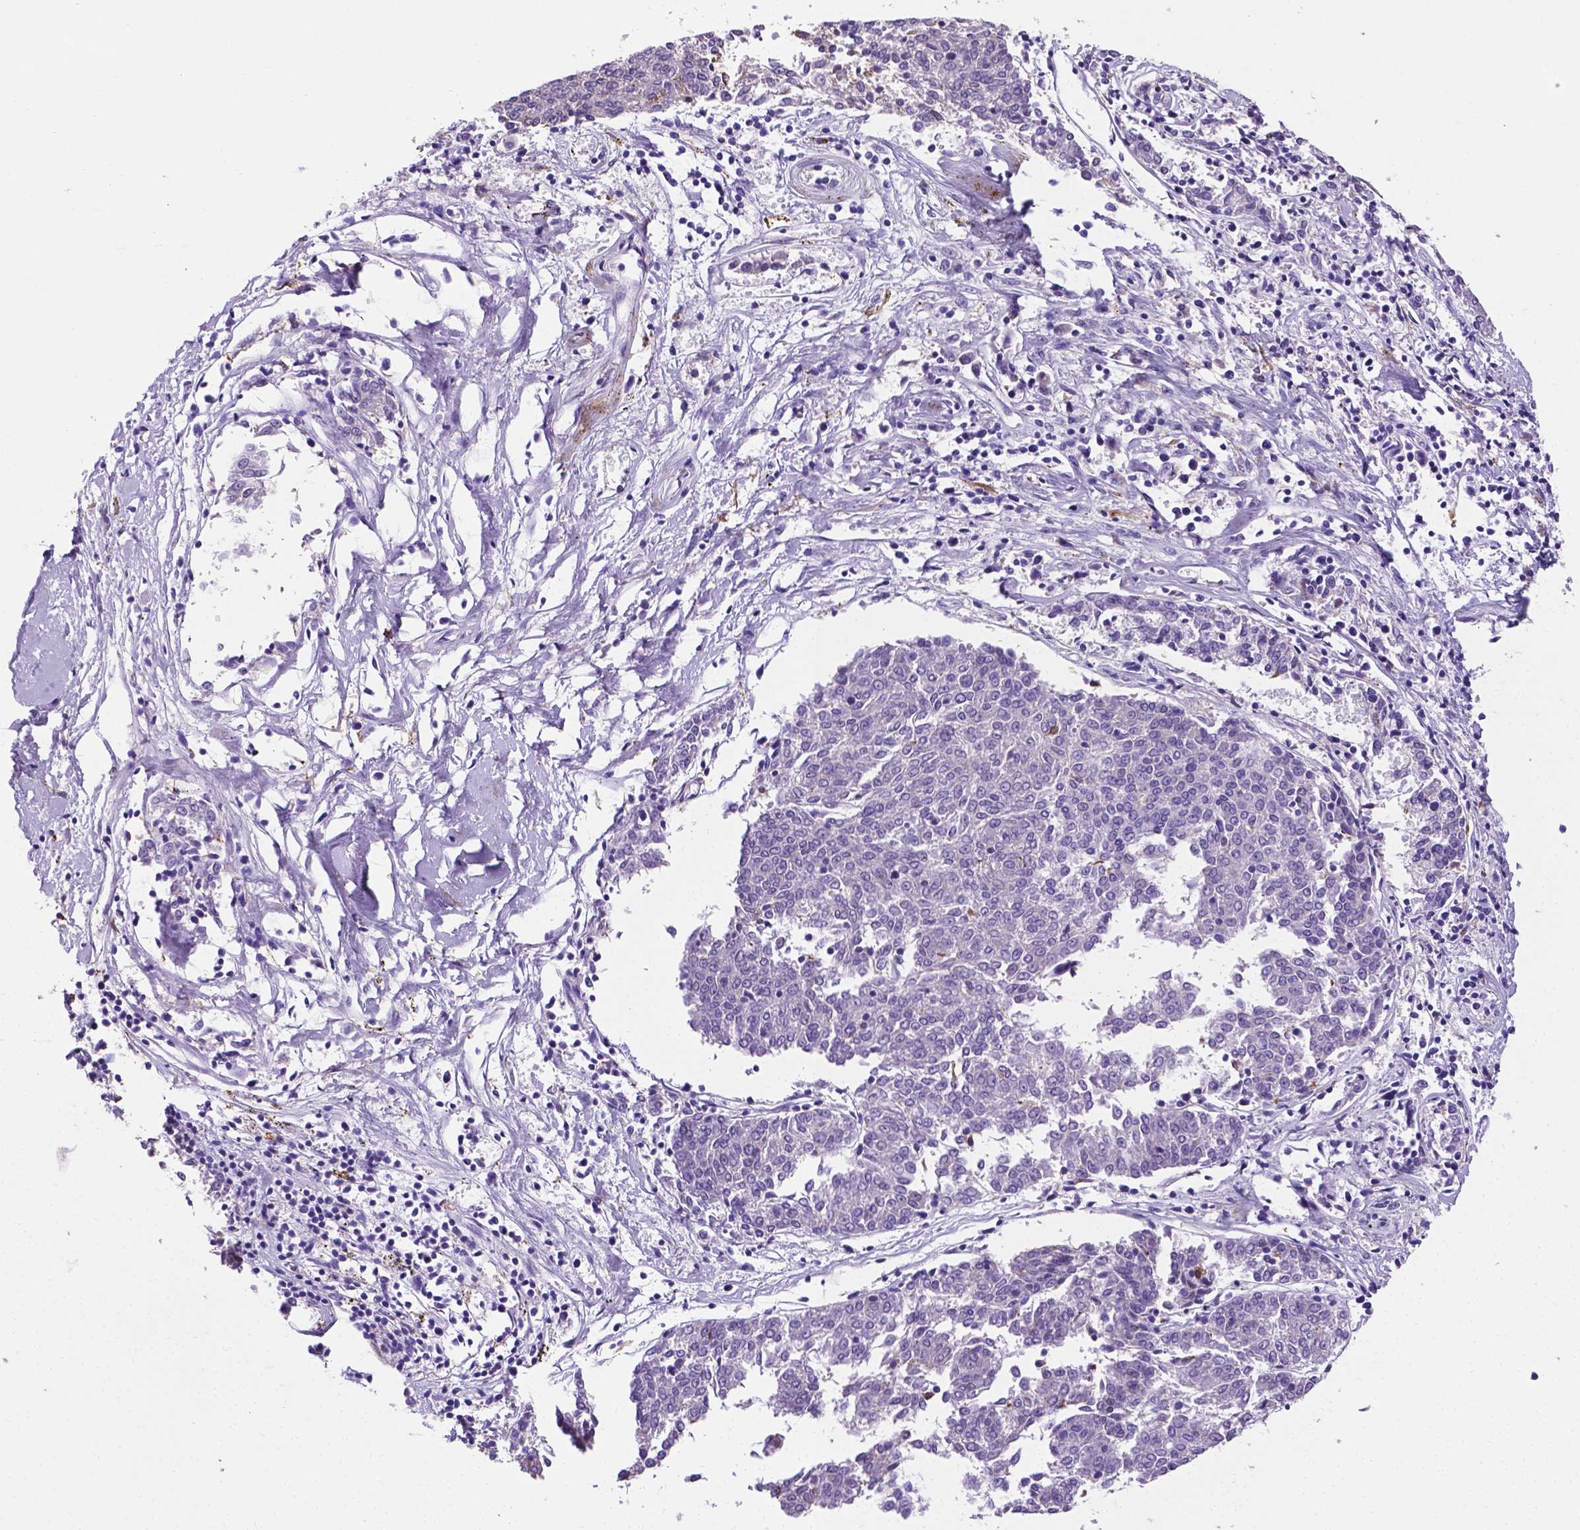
{"staining": {"intensity": "negative", "quantity": "none", "location": "none"}, "tissue": "melanoma", "cell_type": "Tumor cells", "image_type": "cancer", "snomed": [{"axis": "morphology", "description": "Malignant melanoma, NOS"}, {"axis": "topography", "description": "Skin"}], "caption": "DAB immunohistochemical staining of malignant melanoma shows no significant expression in tumor cells. (Brightfield microscopy of DAB (3,3'-diaminobenzidine) immunohistochemistry (IHC) at high magnification).", "gene": "APOE", "patient": {"sex": "female", "age": 72}}